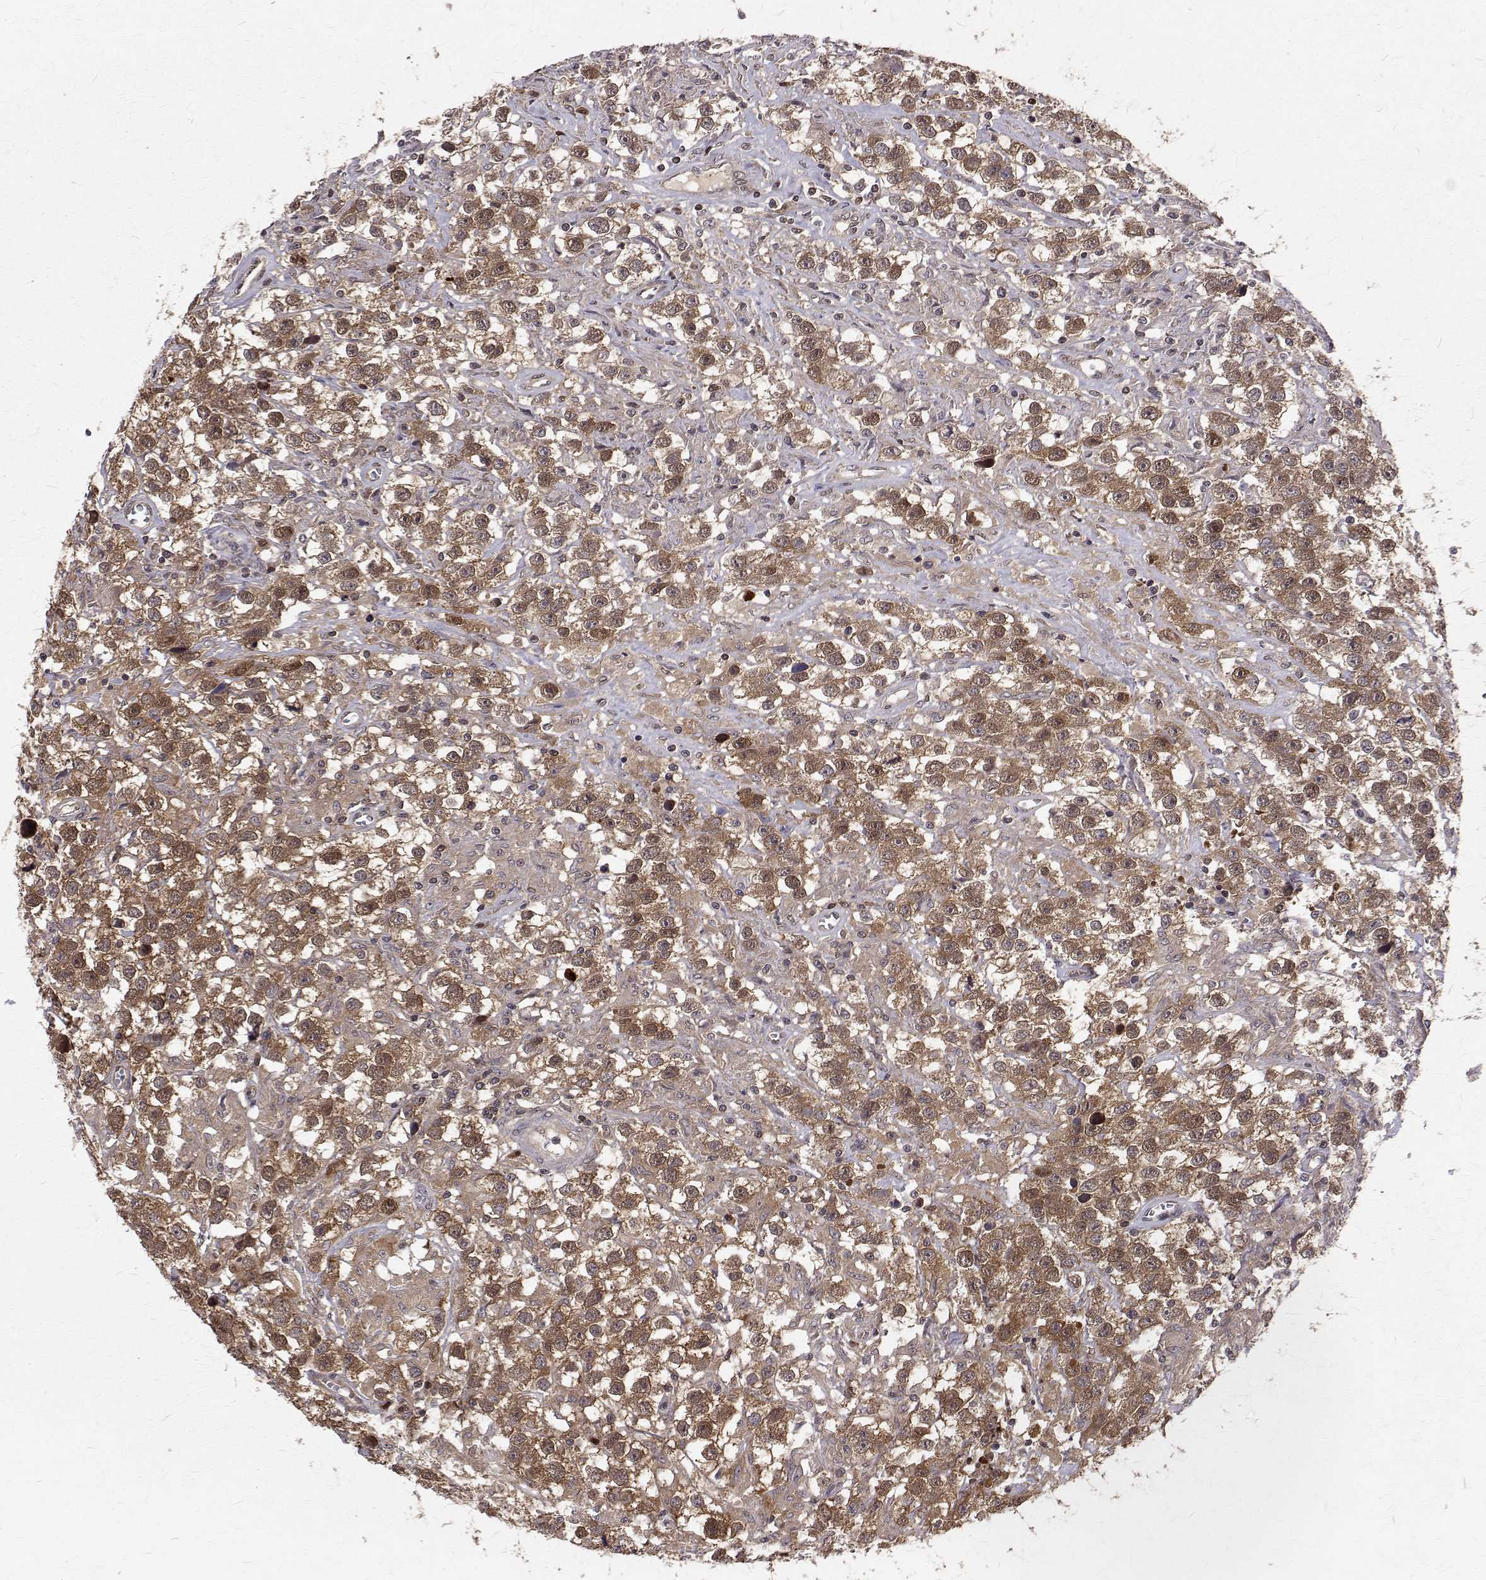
{"staining": {"intensity": "moderate", "quantity": ">75%", "location": "cytoplasmic/membranous,nuclear"}, "tissue": "testis cancer", "cell_type": "Tumor cells", "image_type": "cancer", "snomed": [{"axis": "morphology", "description": "Seminoma, NOS"}, {"axis": "topography", "description": "Testis"}], "caption": "This photomicrograph demonstrates immunohistochemistry staining of human seminoma (testis), with medium moderate cytoplasmic/membranous and nuclear expression in approximately >75% of tumor cells.", "gene": "NIF3L1", "patient": {"sex": "male", "age": 43}}